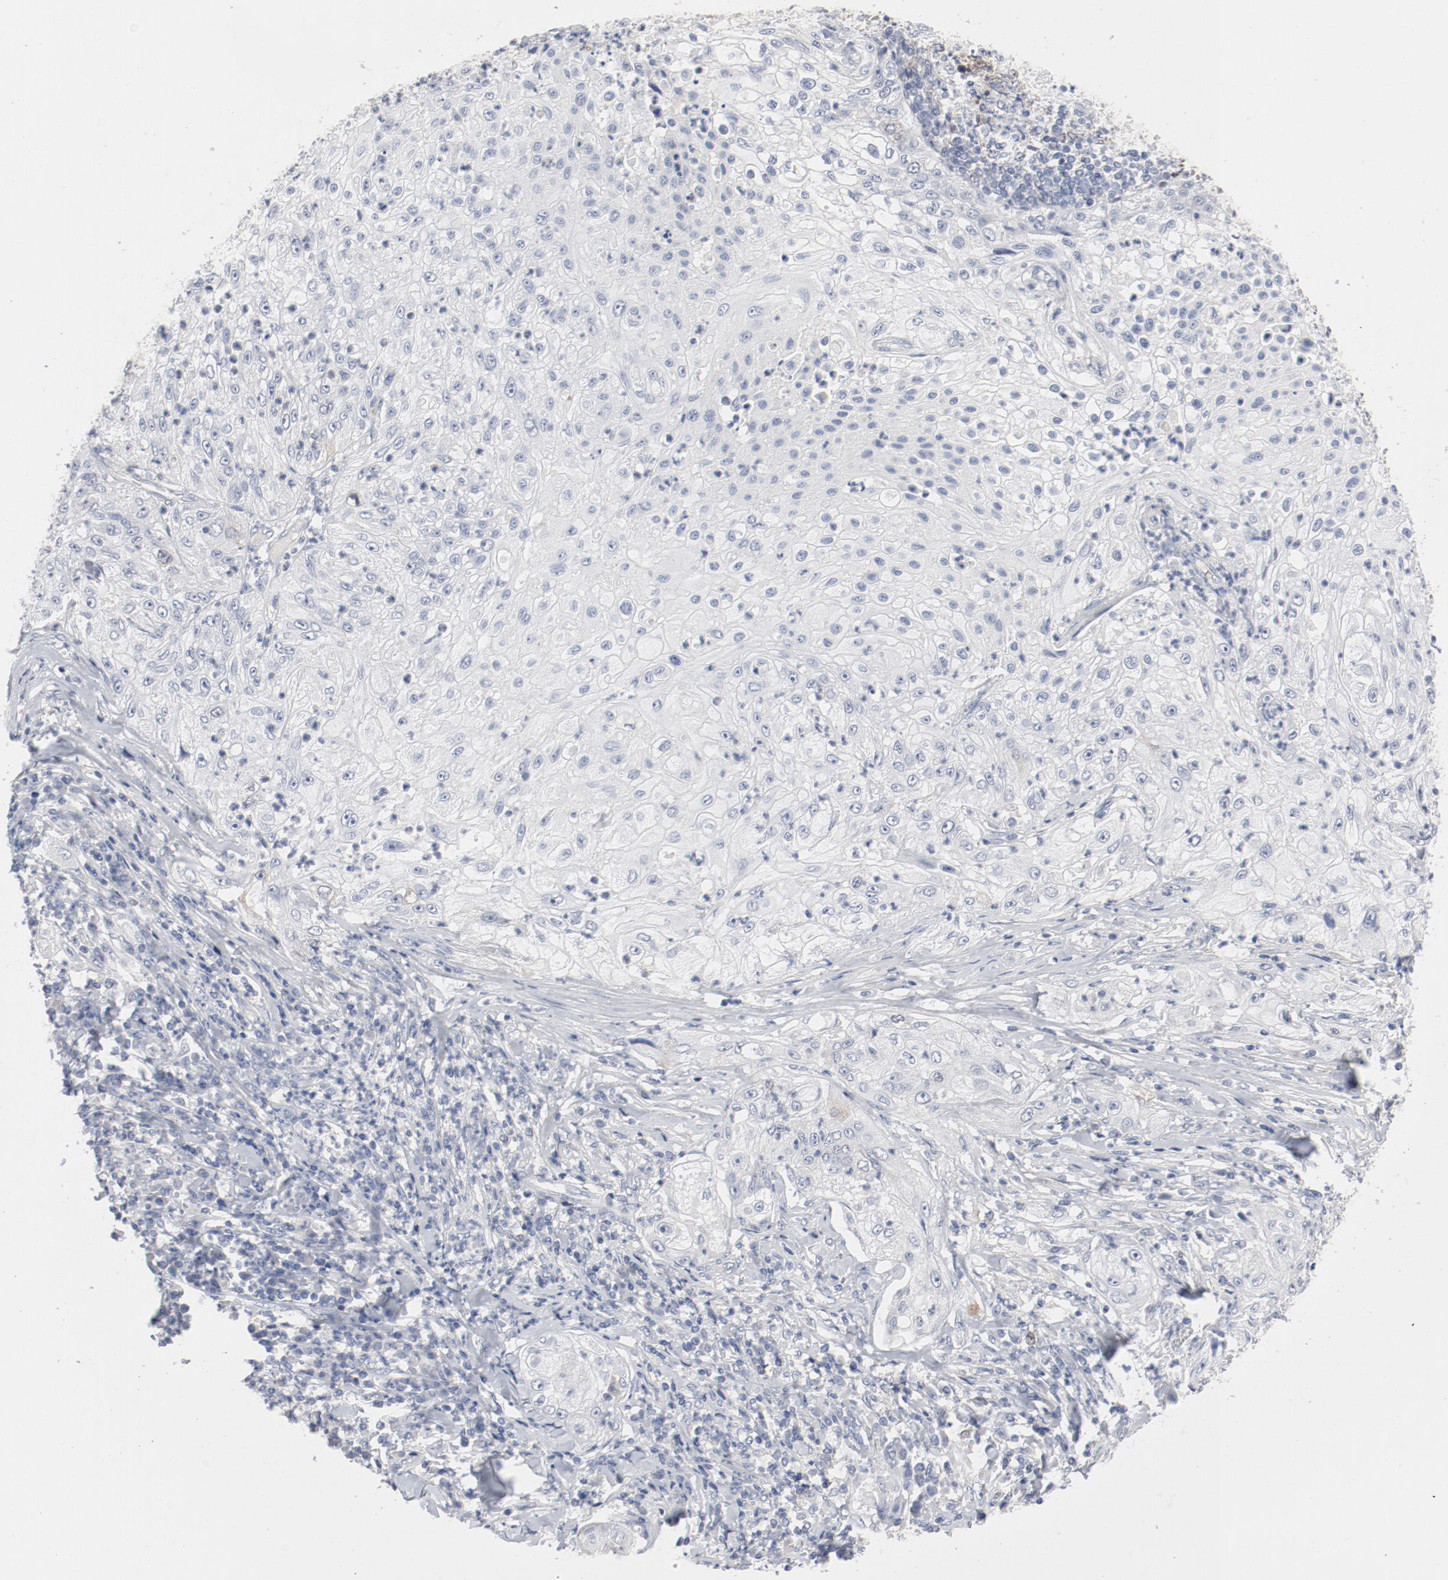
{"staining": {"intensity": "negative", "quantity": "none", "location": "none"}, "tissue": "lung cancer", "cell_type": "Tumor cells", "image_type": "cancer", "snomed": [{"axis": "morphology", "description": "Inflammation, NOS"}, {"axis": "morphology", "description": "Squamous cell carcinoma, NOS"}, {"axis": "topography", "description": "Lymph node"}, {"axis": "topography", "description": "Soft tissue"}, {"axis": "topography", "description": "Lung"}], "caption": "This micrograph is of squamous cell carcinoma (lung) stained with immunohistochemistry (IHC) to label a protein in brown with the nuclei are counter-stained blue. There is no positivity in tumor cells.", "gene": "CDK1", "patient": {"sex": "male", "age": 66}}